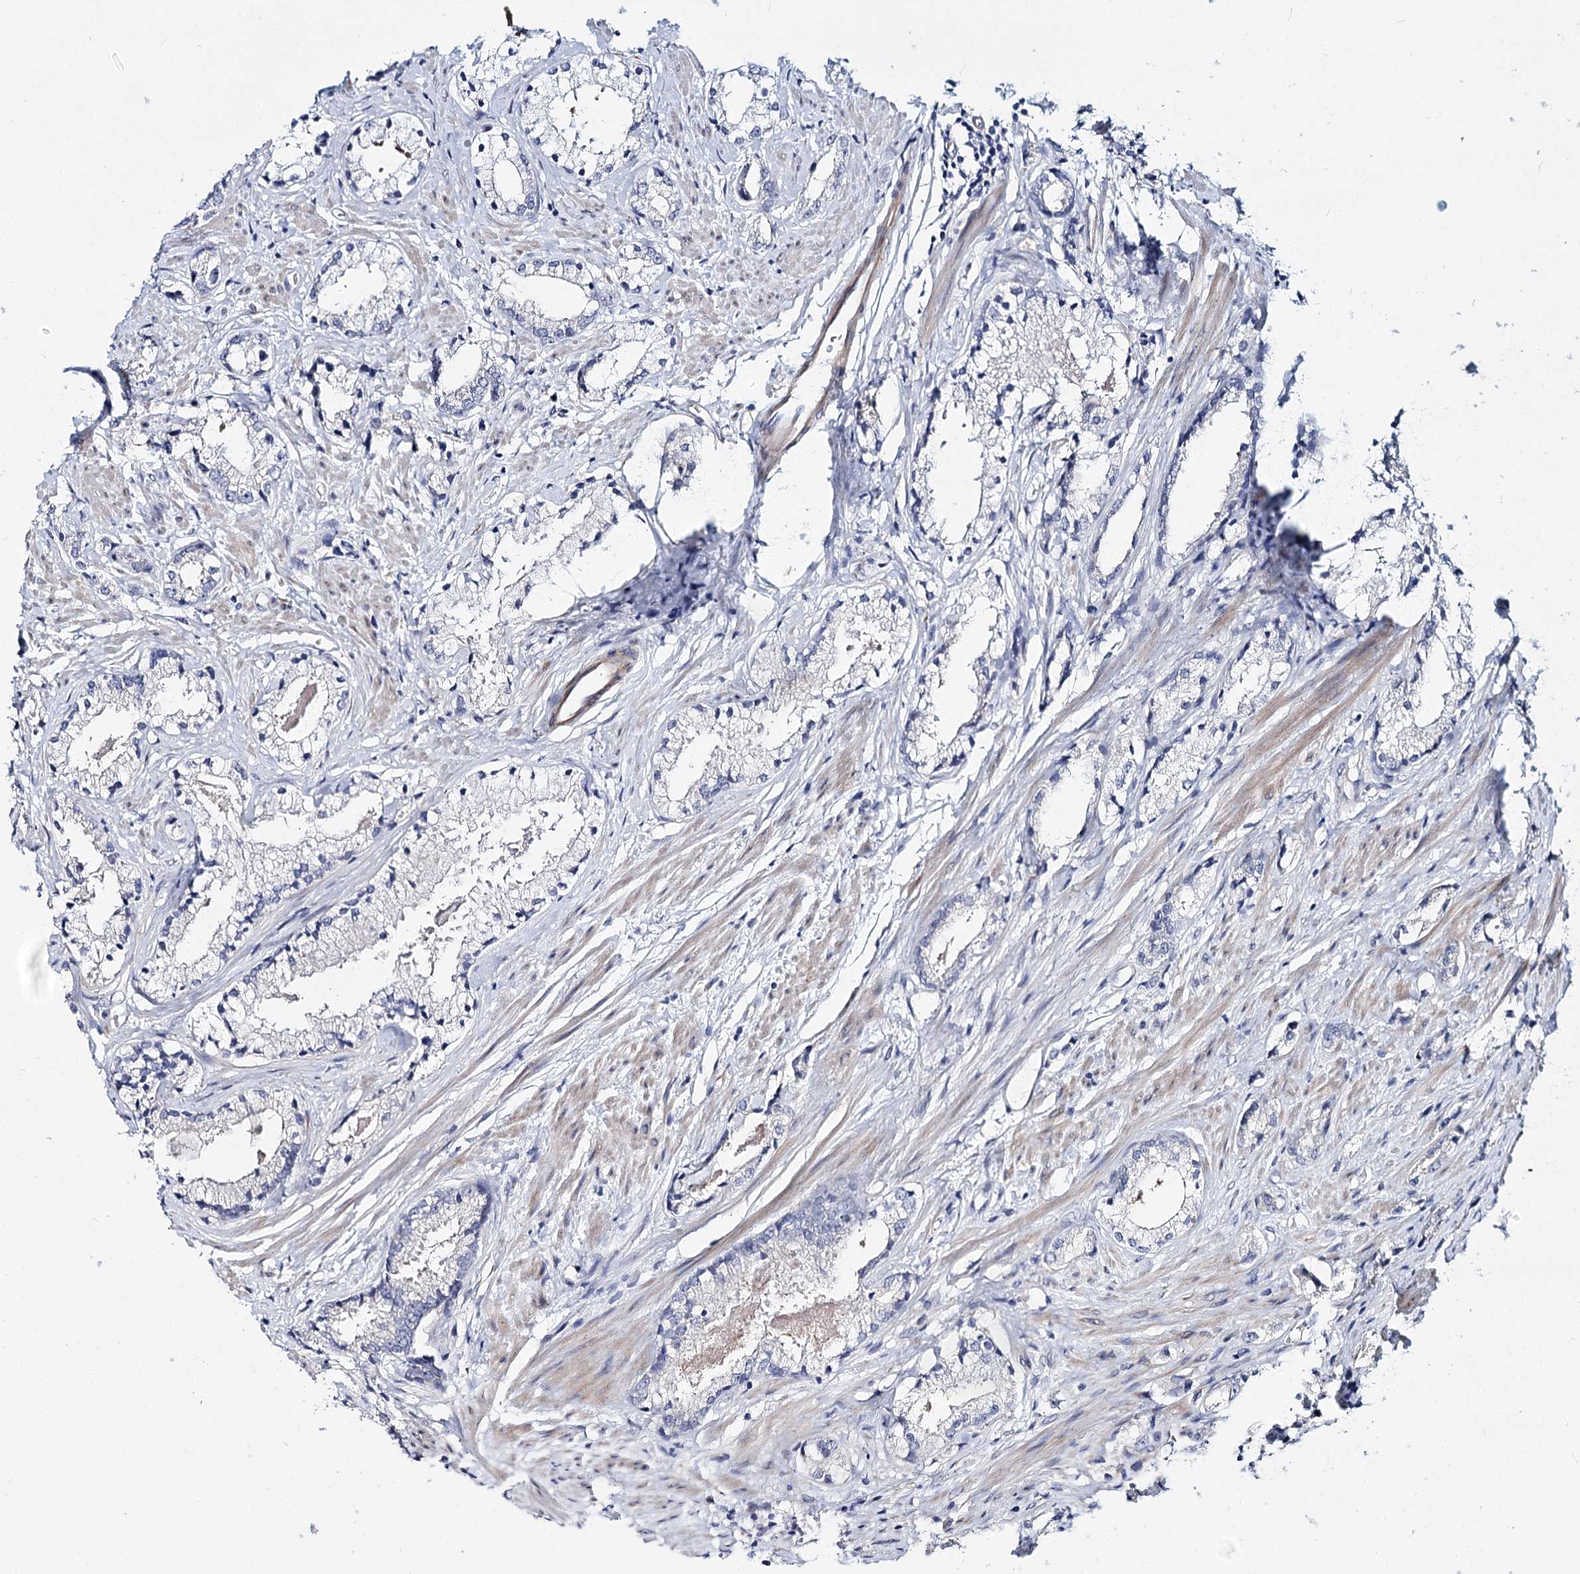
{"staining": {"intensity": "negative", "quantity": "none", "location": "none"}, "tissue": "prostate cancer", "cell_type": "Tumor cells", "image_type": "cancer", "snomed": [{"axis": "morphology", "description": "Adenocarcinoma, High grade"}, {"axis": "topography", "description": "Prostate"}], "caption": "Tumor cells are negative for brown protein staining in prostate cancer (high-grade adenocarcinoma).", "gene": "TEX12", "patient": {"sex": "male", "age": 66}}